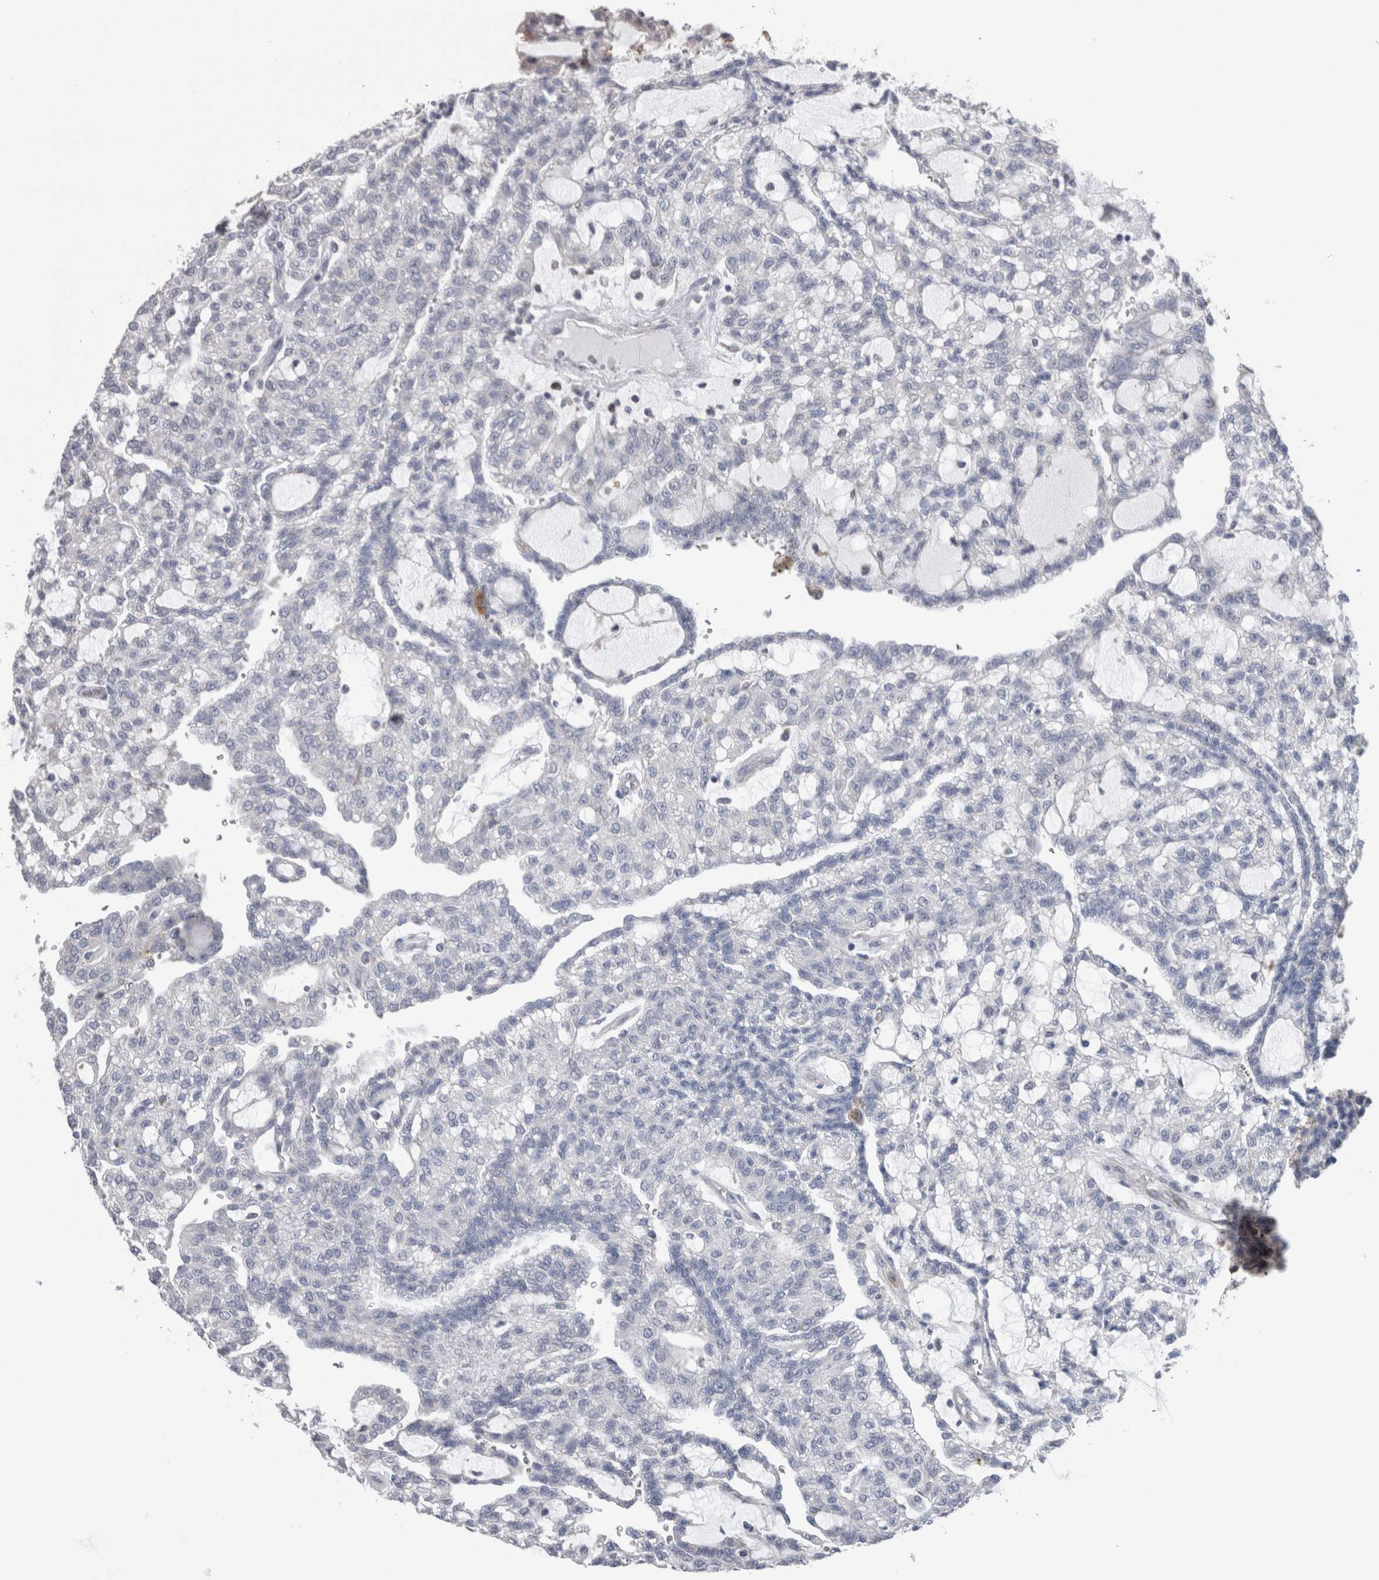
{"staining": {"intensity": "negative", "quantity": "none", "location": "none"}, "tissue": "renal cancer", "cell_type": "Tumor cells", "image_type": "cancer", "snomed": [{"axis": "morphology", "description": "Adenocarcinoma, NOS"}, {"axis": "topography", "description": "Kidney"}], "caption": "High power microscopy histopathology image of an IHC micrograph of renal cancer (adenocarcinoma), revealing no significant positivity in tumor cells.", "gene": "GDAP1", "patient": {"sex": "male", "age": 63}}